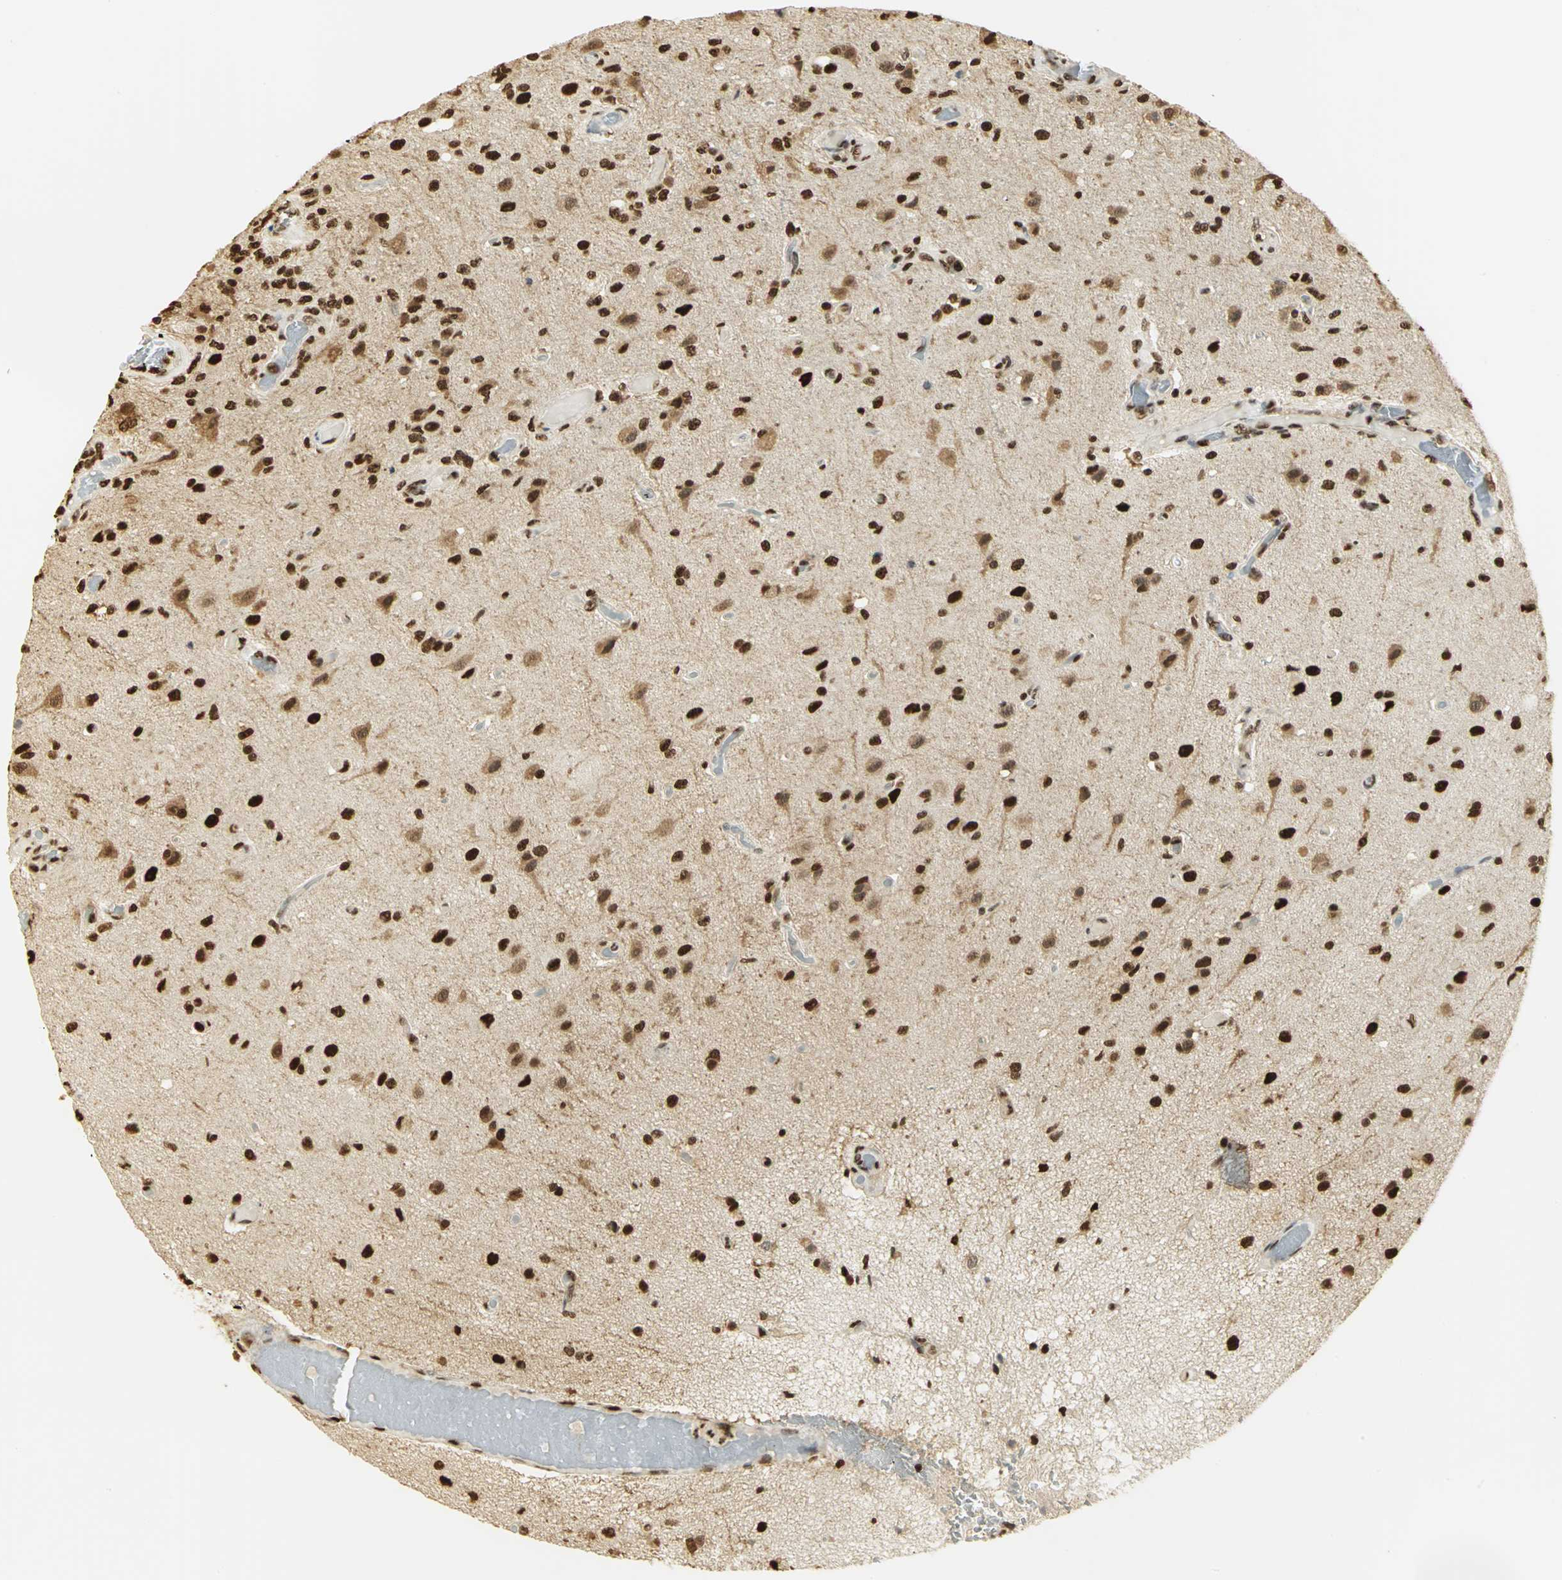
{"staining": {"intensity": "strong", "quantity": ">75%", "location": "nuclear"}, "tissue": "glioma", "cell_type": "Tumor cells", "image_type": "cancer", "snomed": [{"axis": "morphology", "description": "Normal tissue, NOS"}, {"axis": "morphology", "description": "Glioma, malignant, High grade"}, {"axis": "topography", "description": "Cerebral cortex"}], "caption": "Strong nuclear protein expression is present in about >75% of tumor cells in glioma. (DAB (3,3'-diaminobenzidine) = brown stain, brightfield microscopy at high magnification).", "gene": "SET", "patient": {"sex": "male", "age": 77}}